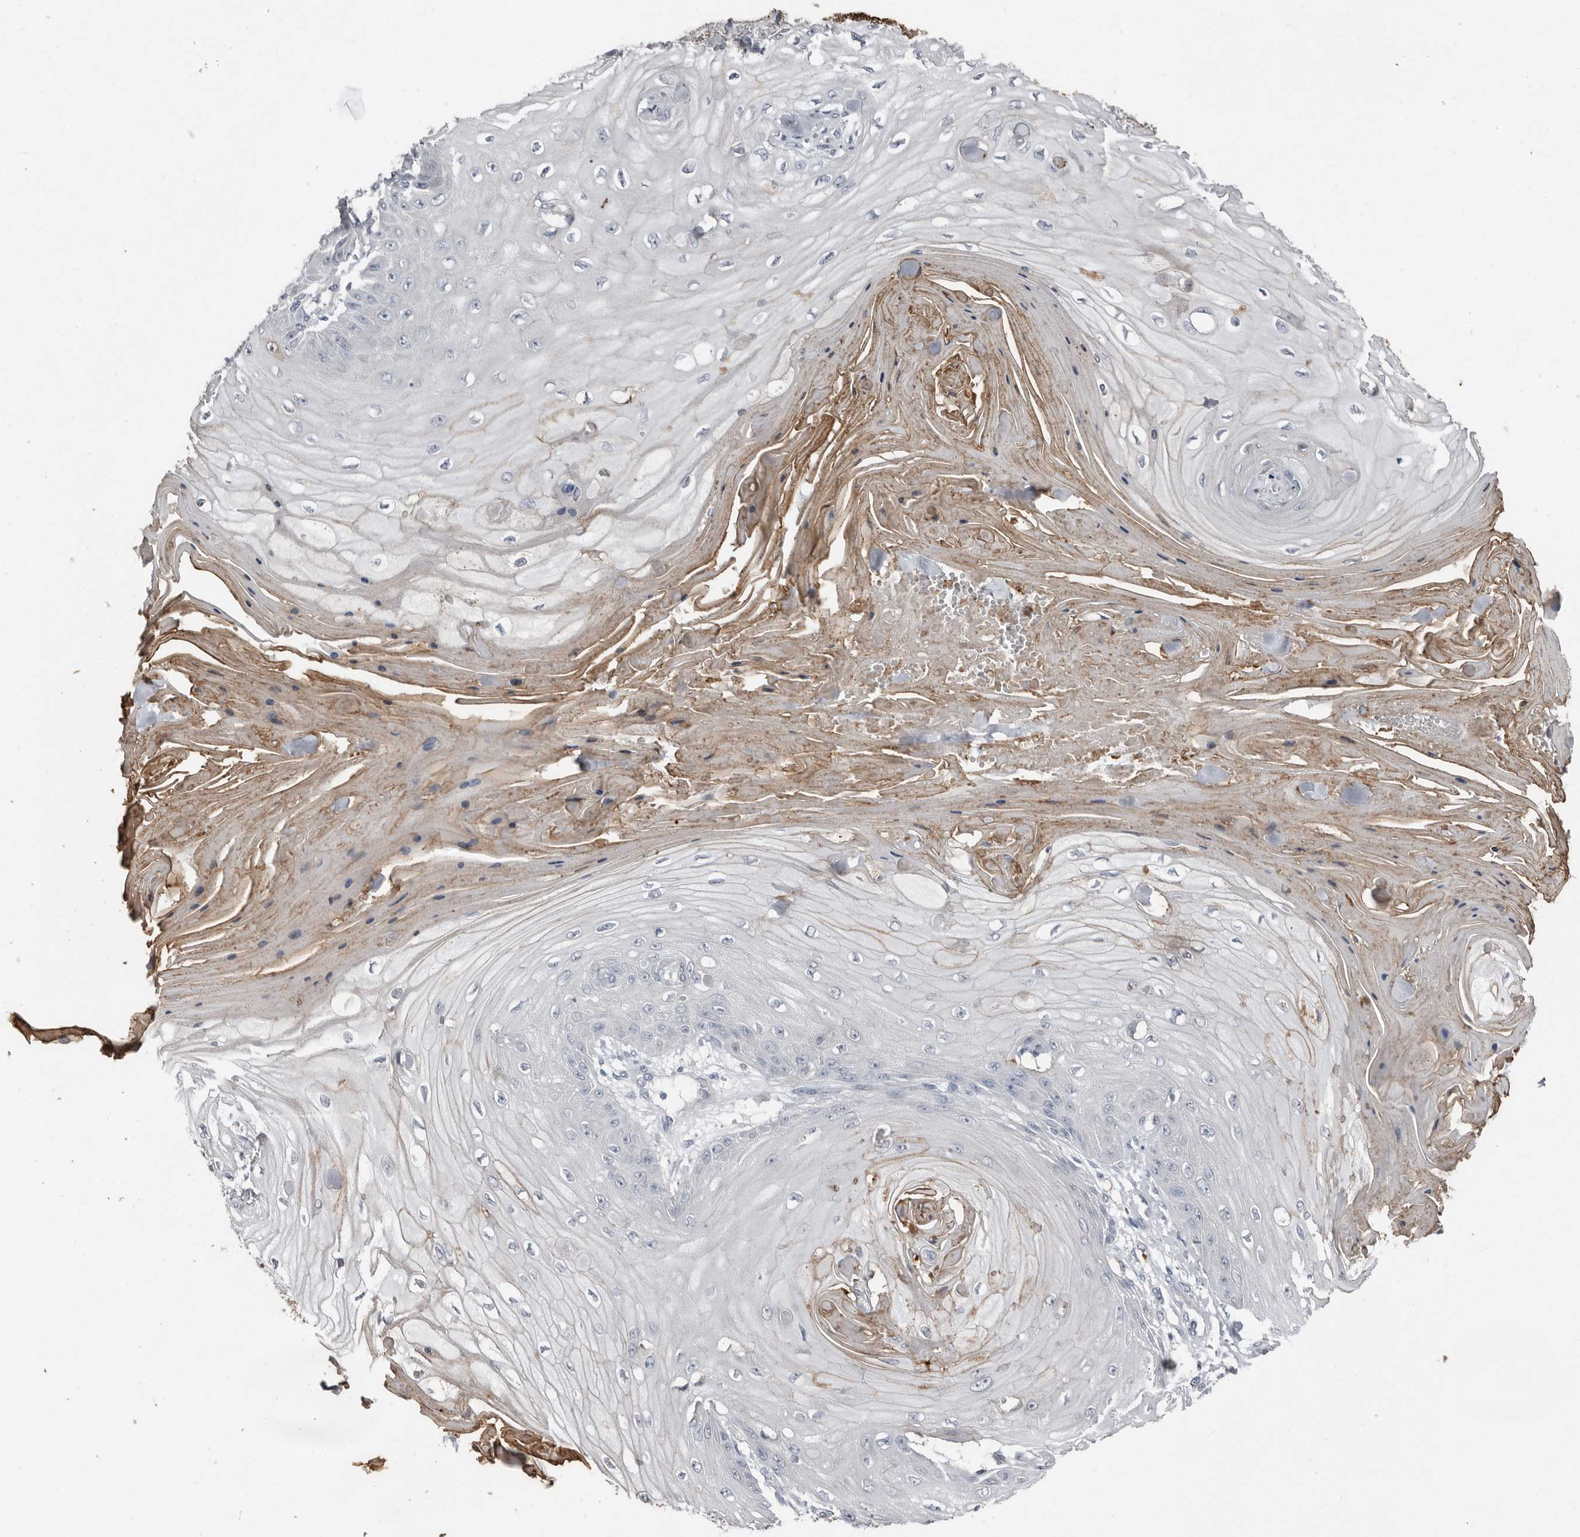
{"staining": {"intensity": "negative", "quantity": "none", "location": "none"}, "tissue": "skin cancer", "cell_type": "Tumor cells", "image_type": "cancer", "snomed": [{"axis": "morphology", "description": "Squamous cell carcinoma, NOS"}, {"axis": "topography", "description": "Skin"}], "caption": "Tumor cells show no significant expression in squamous cell carcinoma (skin).", "gene": "FABP7", "patient": {"sex": "male", "age": 74}}